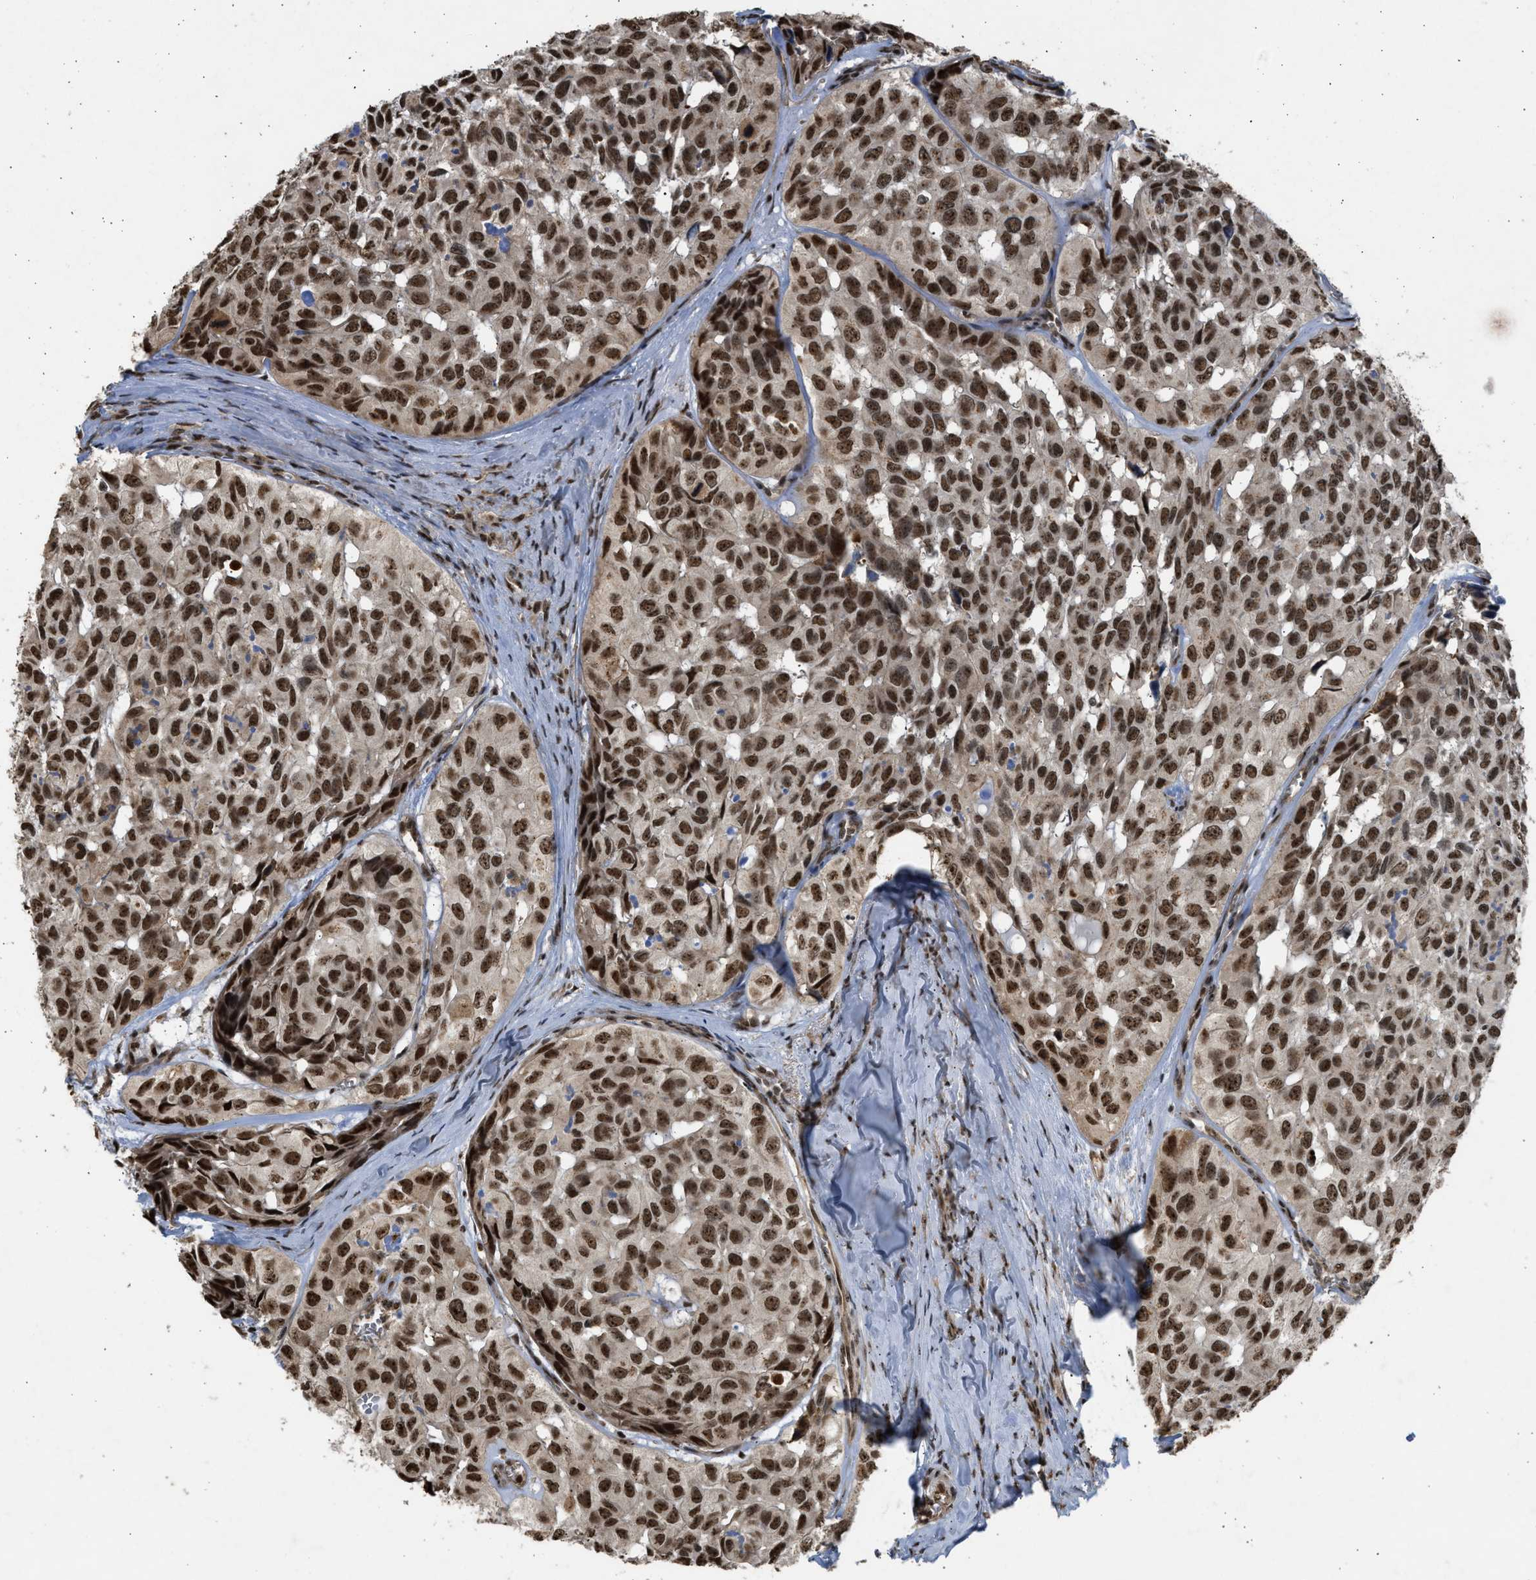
{"staining": {"intensity": "strong", "quantity": ">75%", "location": "cytoplasmic/membranous,nuclear"}, "tissue": "head and neck cancer", "cell_type": "Tumor cells", "image_type": "cancer", "snomed": [{"axis": "morphology", "description": "Adenocarcinoma, NOS"}, {"axis": "topography", "description": "Salivary gland, NOS"}, {"axis": "topography", "description": "Head-Neck"}], "caption": "IHC staining of head and neck cancer, which exhibits high levels of strong cytoplasmic/membranous and nuclear positivity in about >75% of tumor cells indicating strong cytoplasmic/membranous and nuclear protein positivity. The staining was performed using DAB (brown) for protein detection and nuclei were counterstained in hematoxylin (blue).", "gene": "TFDP2", "patient": {"sex": "female", "age": 76}}